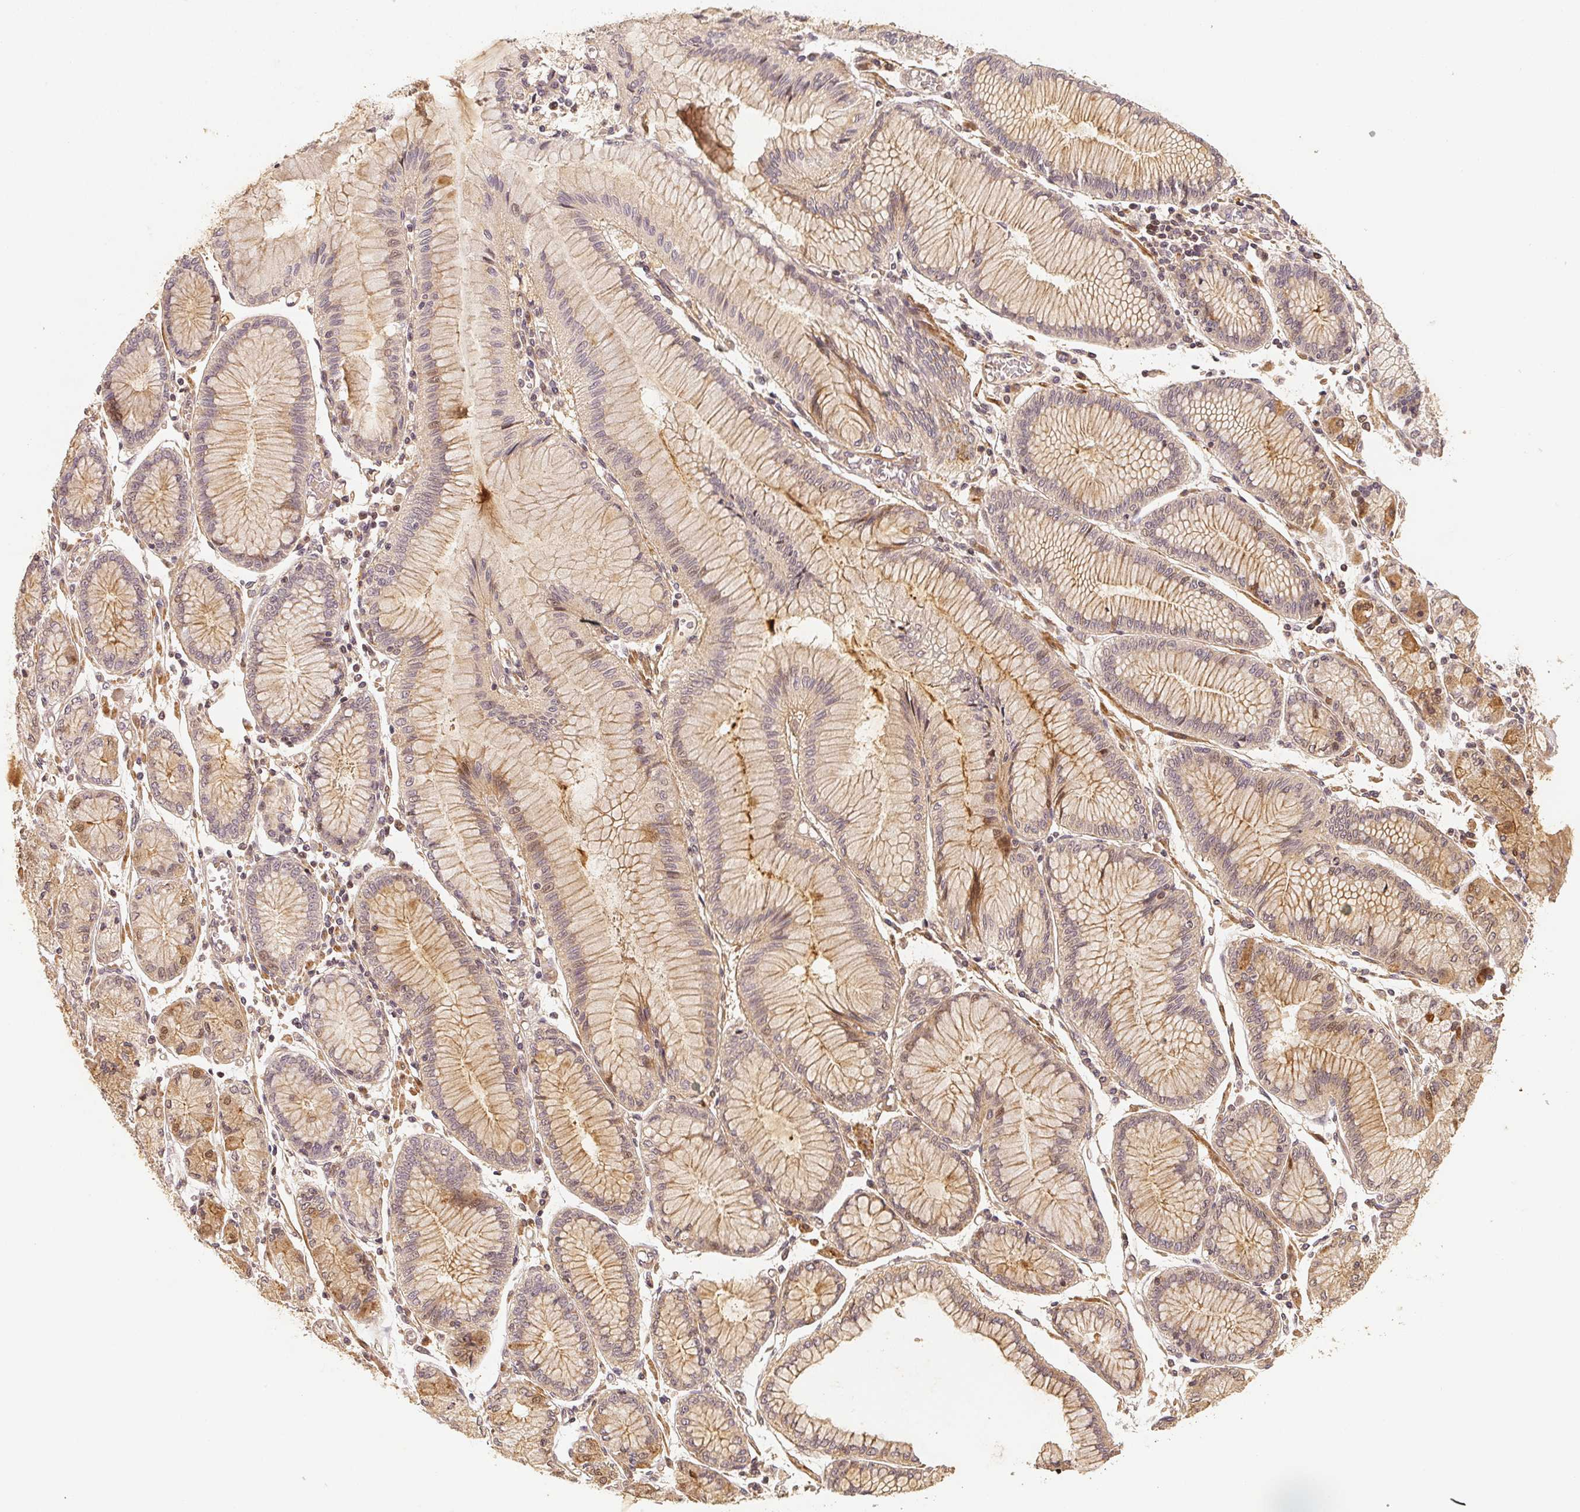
{"staining": {"intensity": "negative", "quantity": "none", "location": "none"}, "tissue": "stomach cancer", "cell_type": "Tumor cells", "image_type": "cancer", "snomed": [{"axis": "morphology", "description": "Adenocarcinoma, NOS"}, {"axis": "topography", "description": "Stomach, upper"}], "caption": "This is a image of immunohistochemistry staining of adenocarcinoma (stomach), which shows no positivity in tumor cells.", "gene": "SERPINE1", "patient": {"sex": "male", "age": 69}}